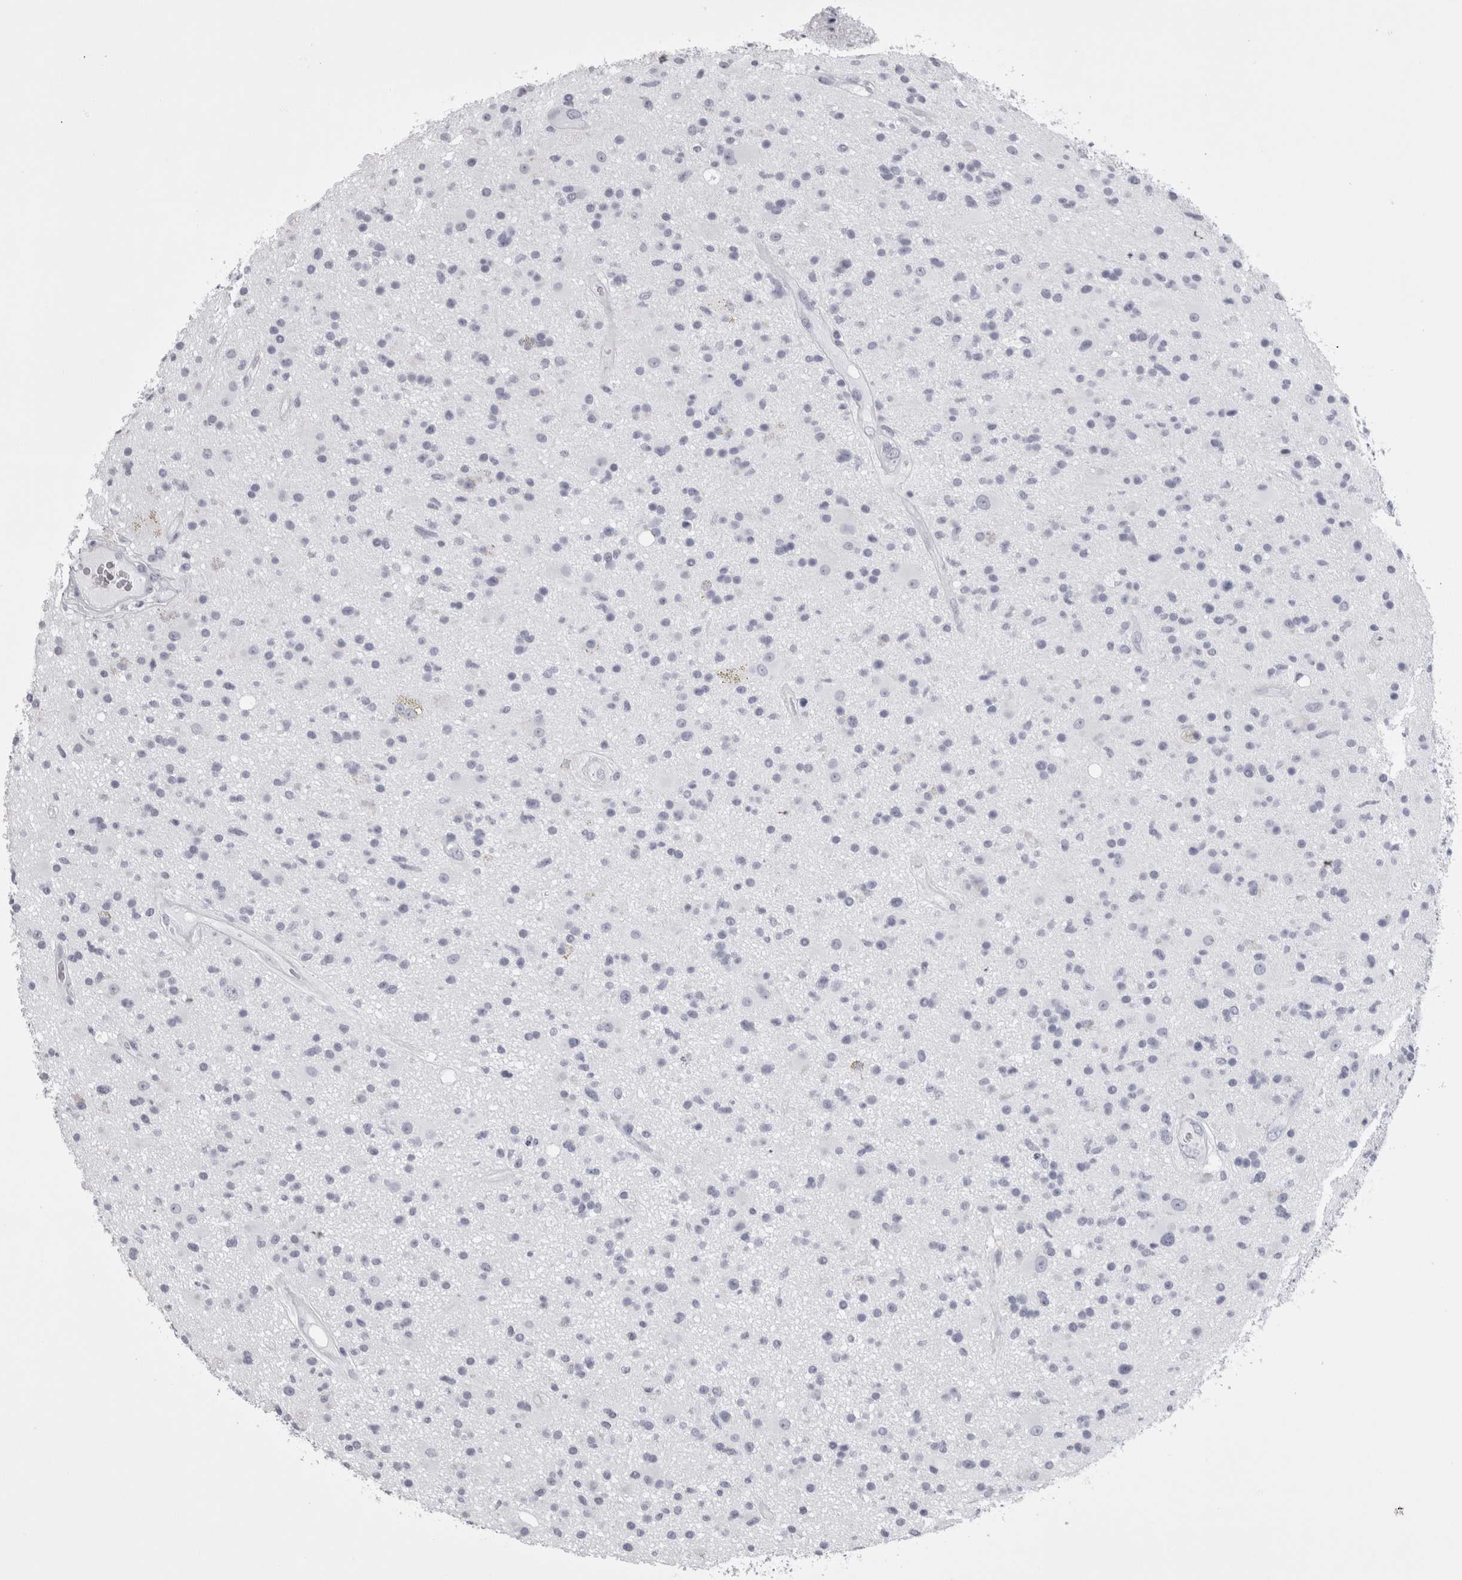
{"staining": {"intensity": "negative", "quantity": "none", "location": "none"}, "tissue": "glioma", "cell_type": "Tumor cells", "image_type": "cancer", "snomed": [{"axis": "morphology", "description": "Glioma, malignant, High grade"}, {"axis": "topography", "description": "Brain"}], "caption": "A micrograph of human malignant glioma (high-grade) is negative for staining in tumor cells.", "gene": "SKAP1", "patient": {"sex": "male", "age": 33}}